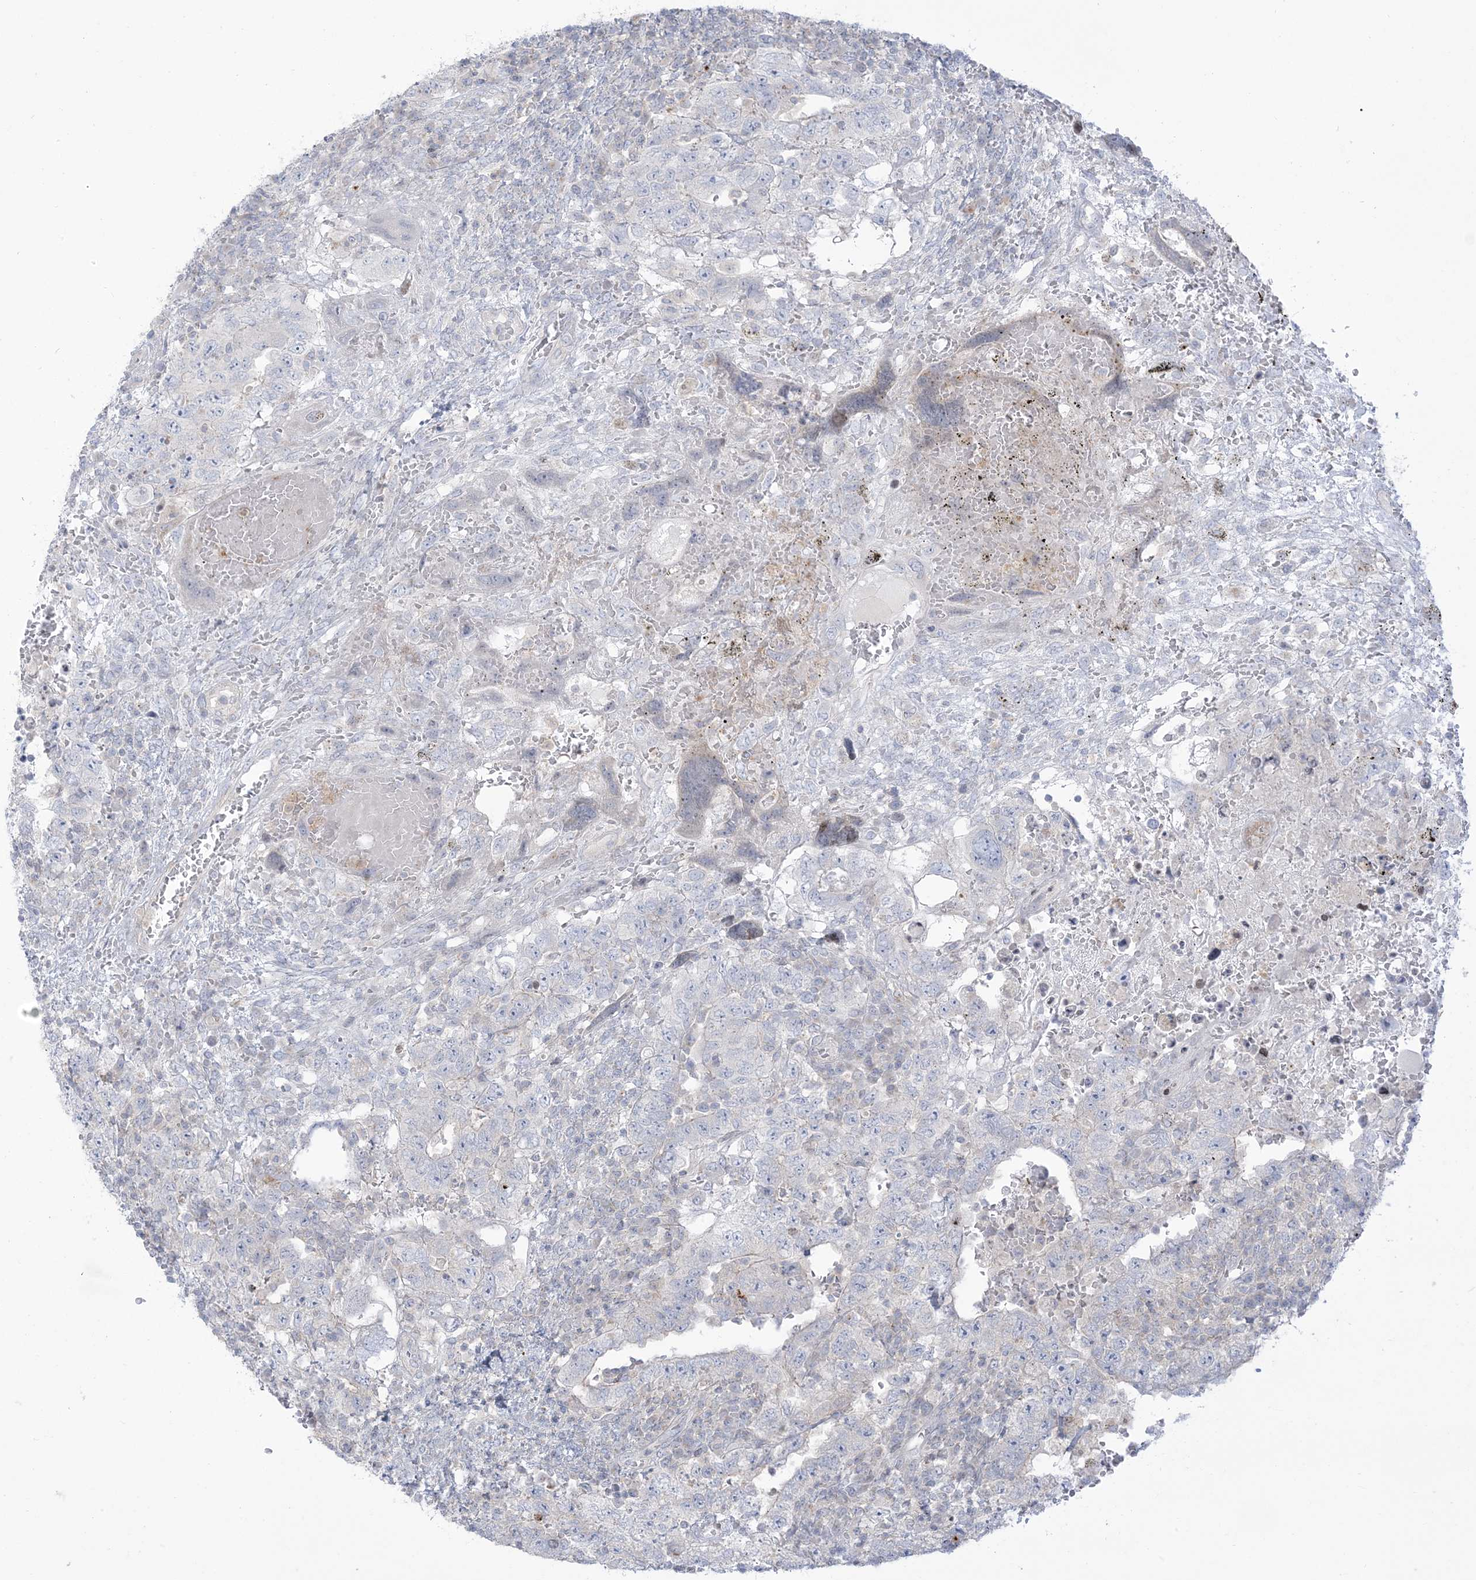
{"staining": {"intensity": "negative", "quantity": "none", "location": "none"}, "tissue": "testis cancer", "cell_type": "Tumor cells", "image_type": "cancer", "snomed": [{"axis": "morphology", "description": "Carcinoma, Embryonal, NOS"}, {"axis": "topography", "description": "Testis"}], "caption": "DAB immunohistochemical staining of testis cancer shows no significant expression in tumor cells.", "gene": "AFTPH", "patient": {"sex": "male", "age": 26}}